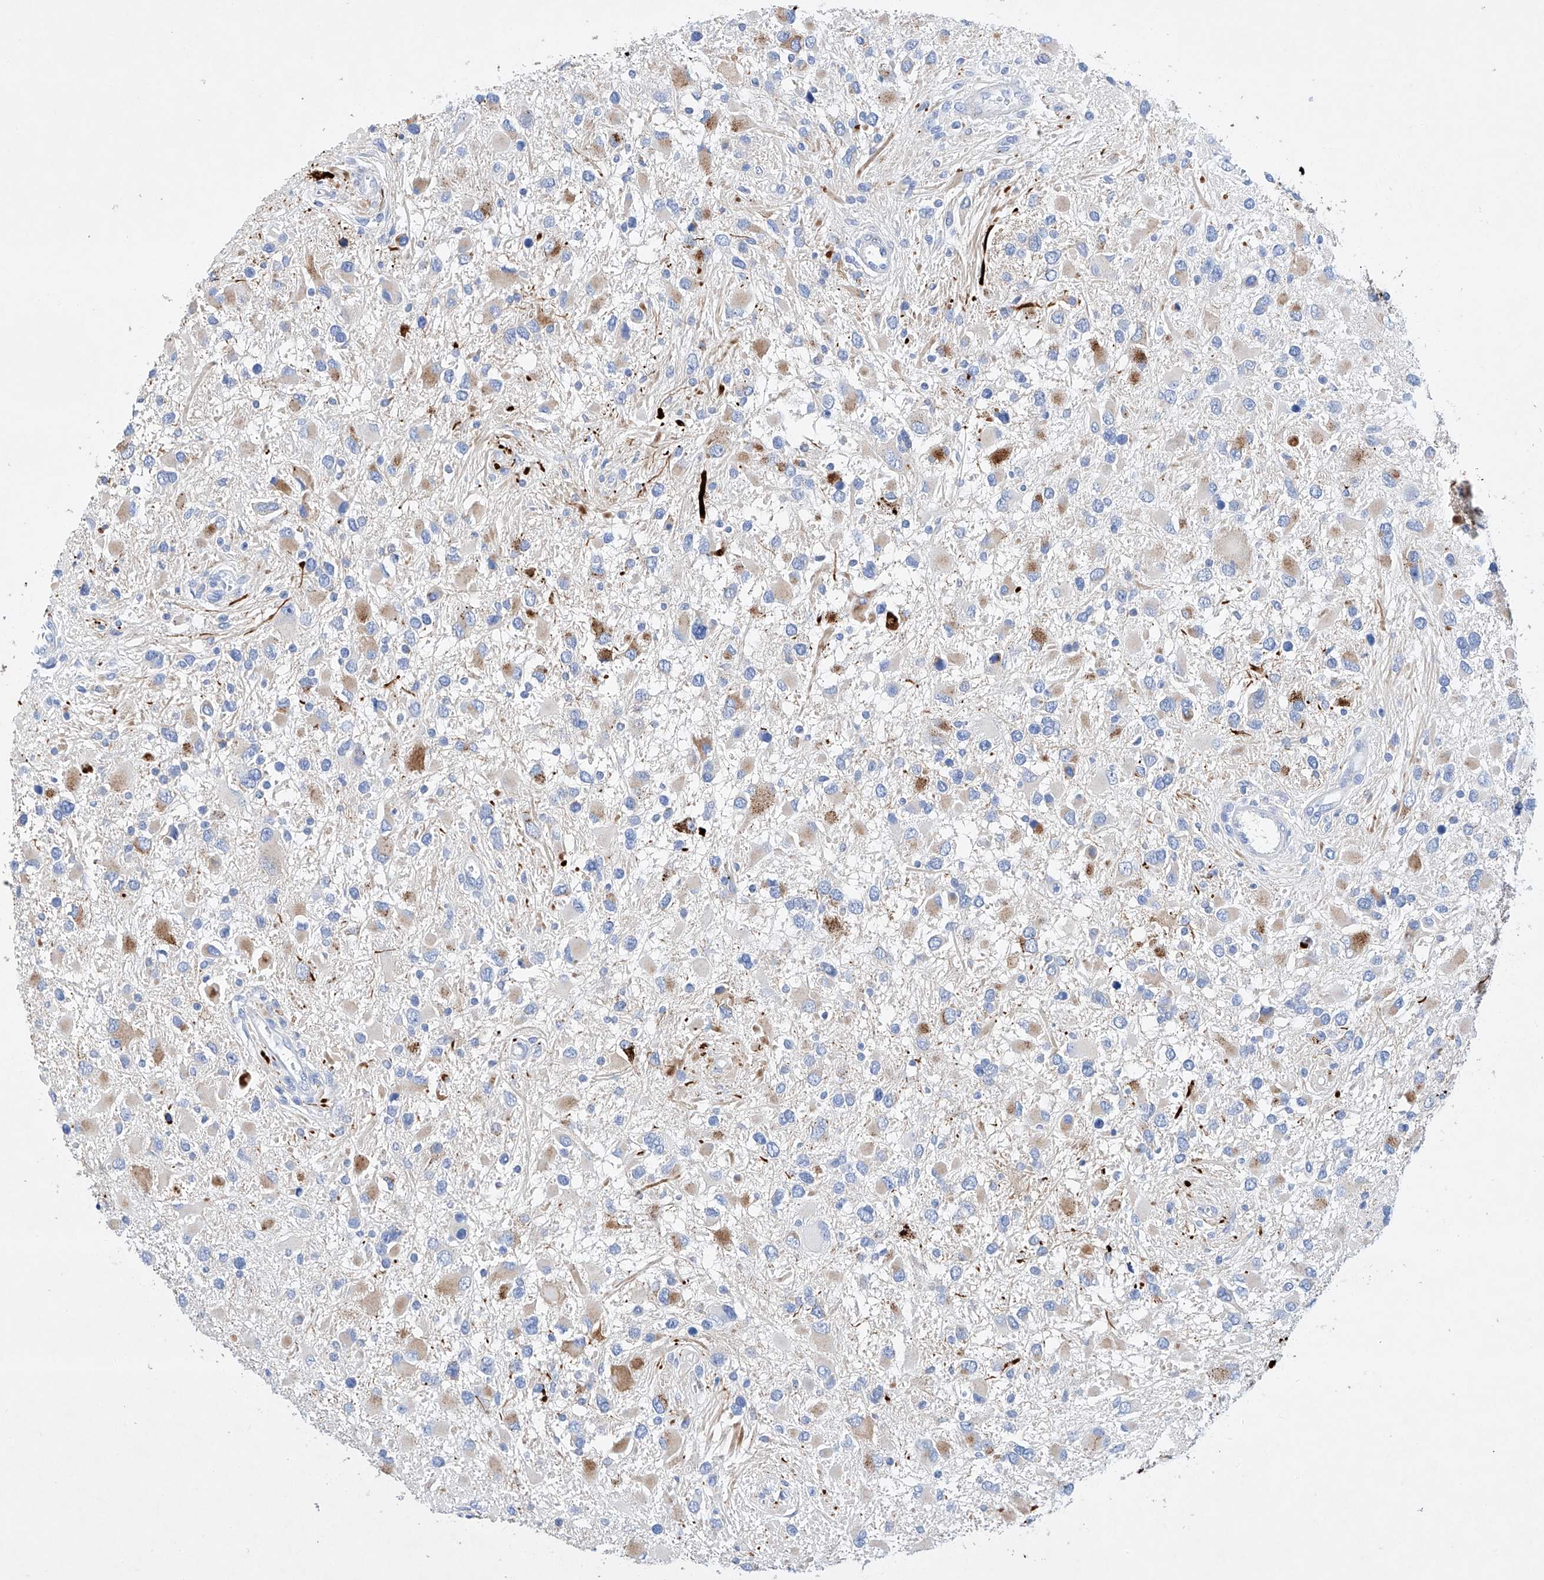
{"staining": {"intensity": "moderate", "quantity": "<25%", "location": "cytoplasmic/membranous"}, "tissue": "glioma", "cell_type": "Tumor cells", "image_type": "cancer", "snomed": [{"axis": "morphology", "description": "Glioma, malignant, High grade"}, {"axis": "topography", "description": "Brain"}], "caption": "Protein analysis of glioma tissue shows moderate cytoplasmic/membranous expression in approximately <25% of tumor cells. (DAB (3,3'-diaminobenzidine) IHC, brown staining for protein, blue staining for nuclei).", "gene": "LURAP1", "patient": {"sex": "male", "age": 53}}